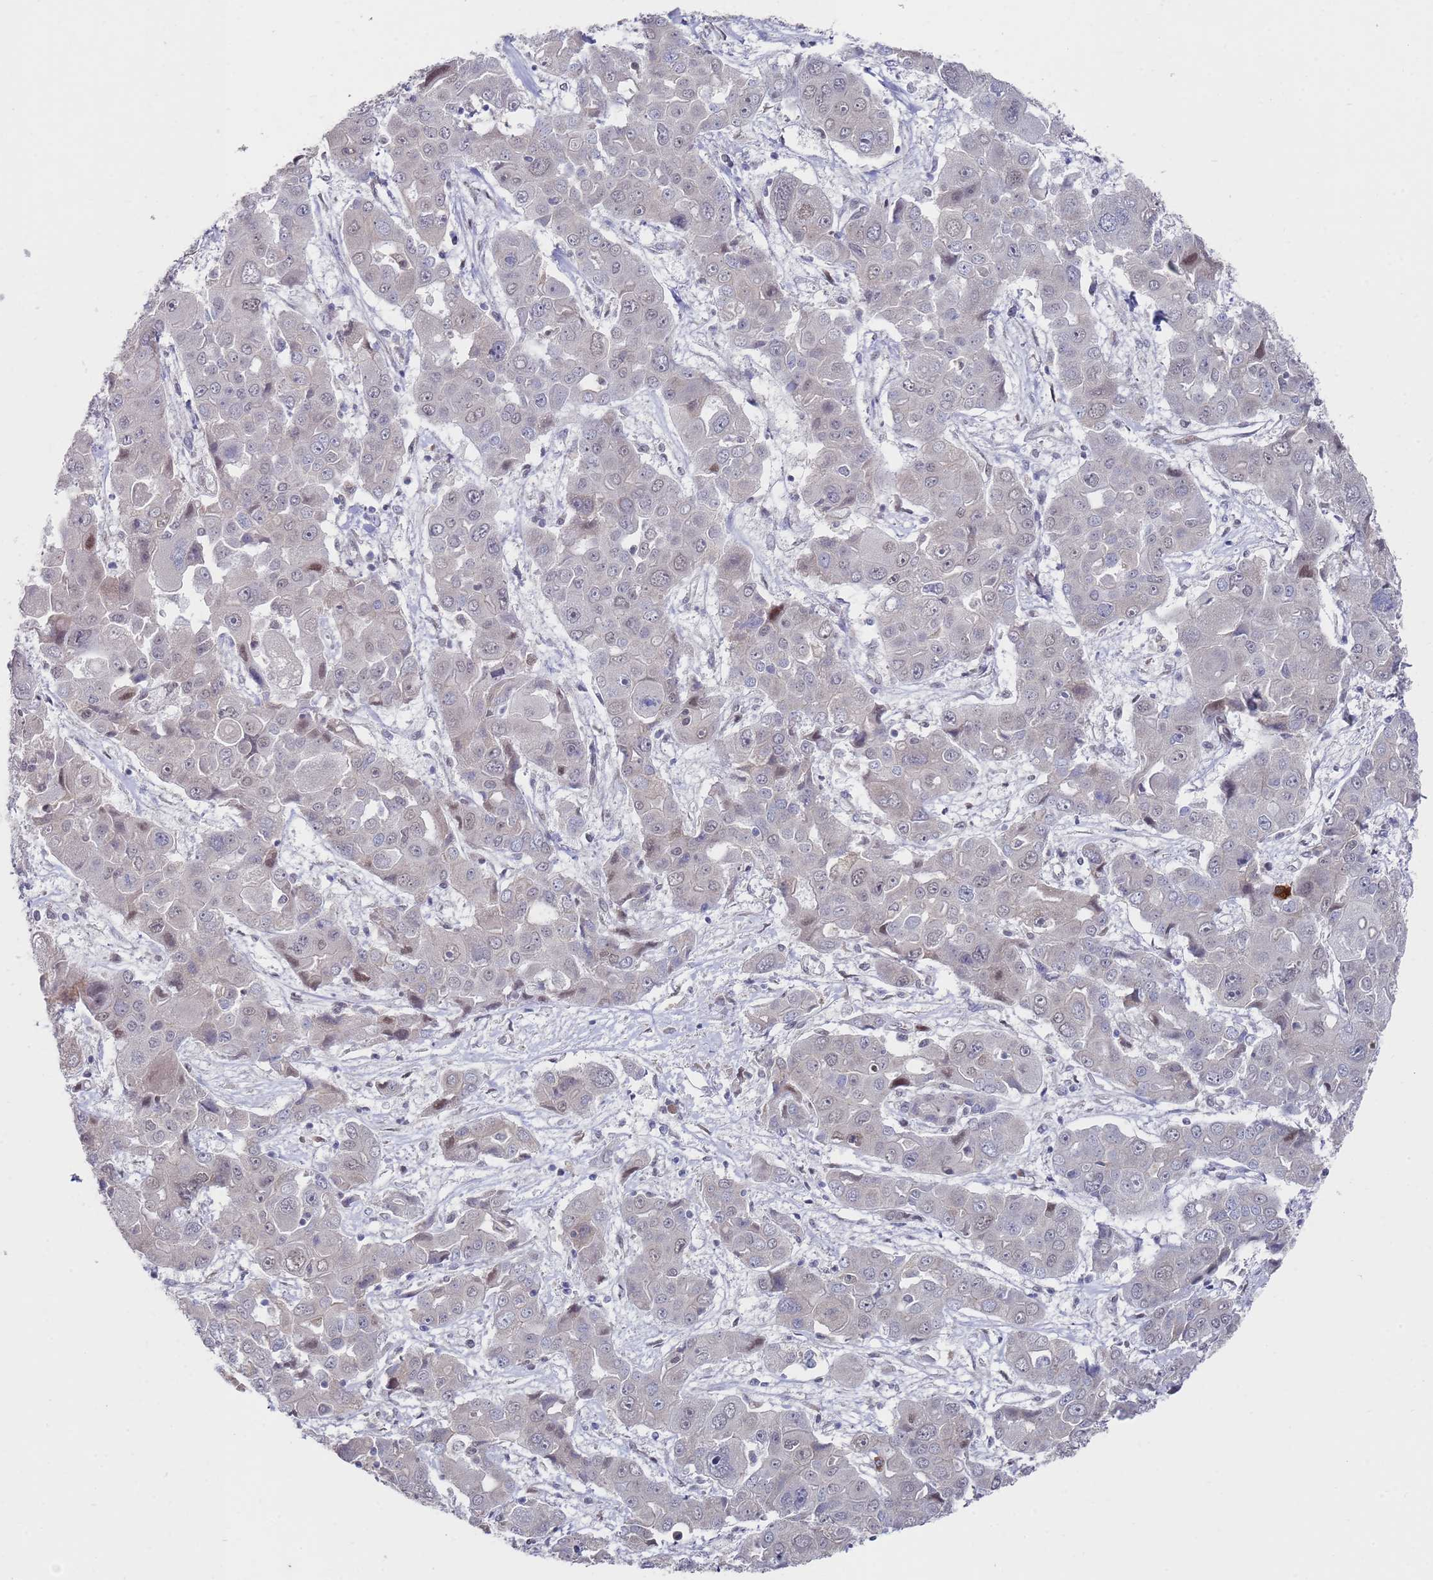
{"staining": {"intensity": "negative", "quantity": "none", "location": "none"}, "tissue": "liver cancer", "cell_type": "Tumor cells", "image_type": "cancer", "snomed": [{"axis": "morphology", "description": "Cholangiocarcinoma"}, {"axis": "topography", "description": "Liver"}], "caption": "A photomicrograph of human liver cancer (cholangiocarcinoma) is negative for staining in tumor cells. (Brightfield microscopy of DAB (3,3'-diaminobenzidine) immunohistochemistry (IHC) at high magnification).", "gene": "COPS6", "patient": {"sex": "male", "age": 67}}